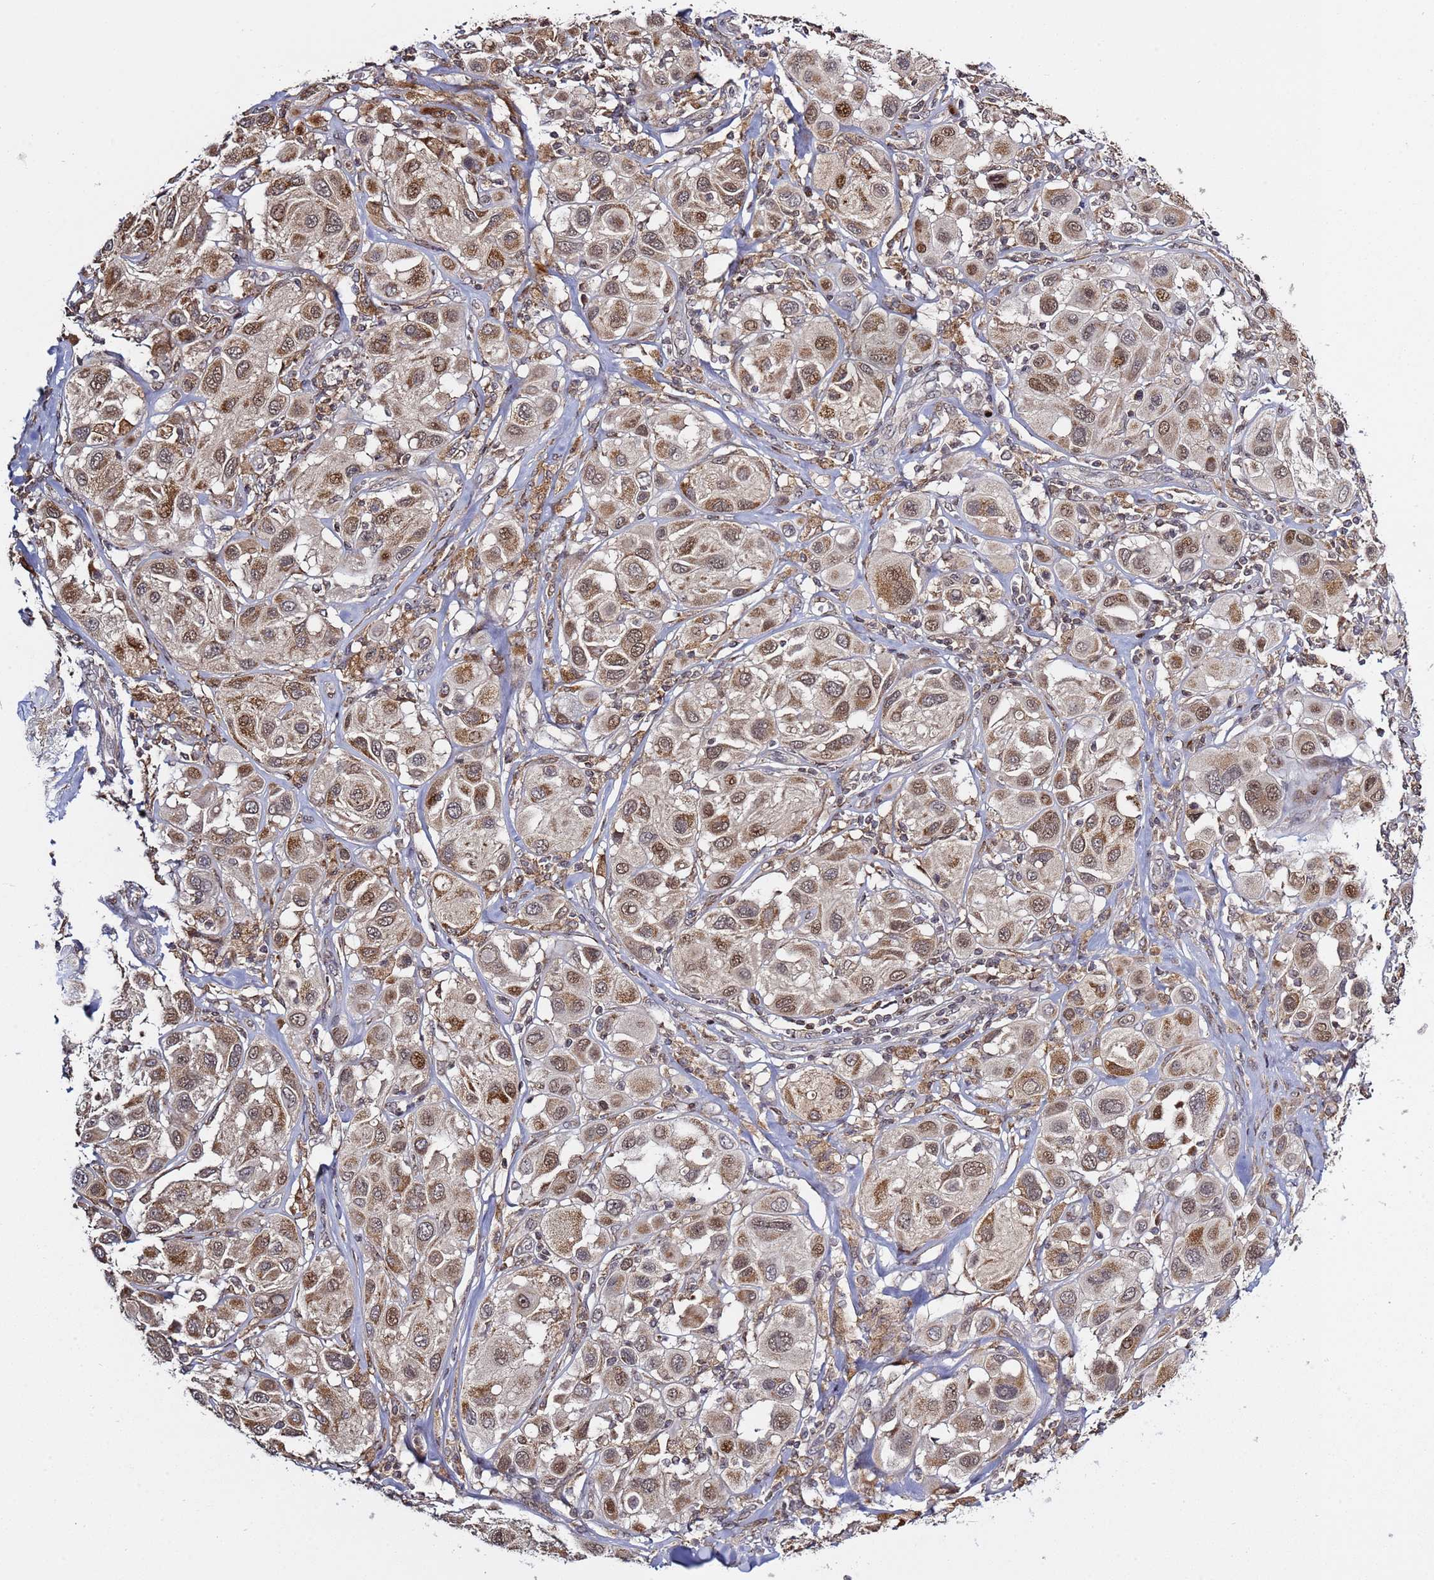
{"staining": {"intensity": "moderate", "quantity": ">75%", "location": "cytoplasmic/membranous,nuclear"}, "tissue": "melanoma", "cell_type": "Tumor cells", "image_type": "cancer", "snomed": [{"axis": "morphology", "description": "Malignant melanoma, Metastatic site"}, {"axis": "topography", "description": "Skin"}], "caption": "A histopathology image of human malignant melanoma (metastatic site) stained for a protein exhibits moderate cytoplasmic/membranous and nuclear brown staining in tumor cells.", "gene": "RCOR2", "patient": {"sex": "male", "age": 41}}